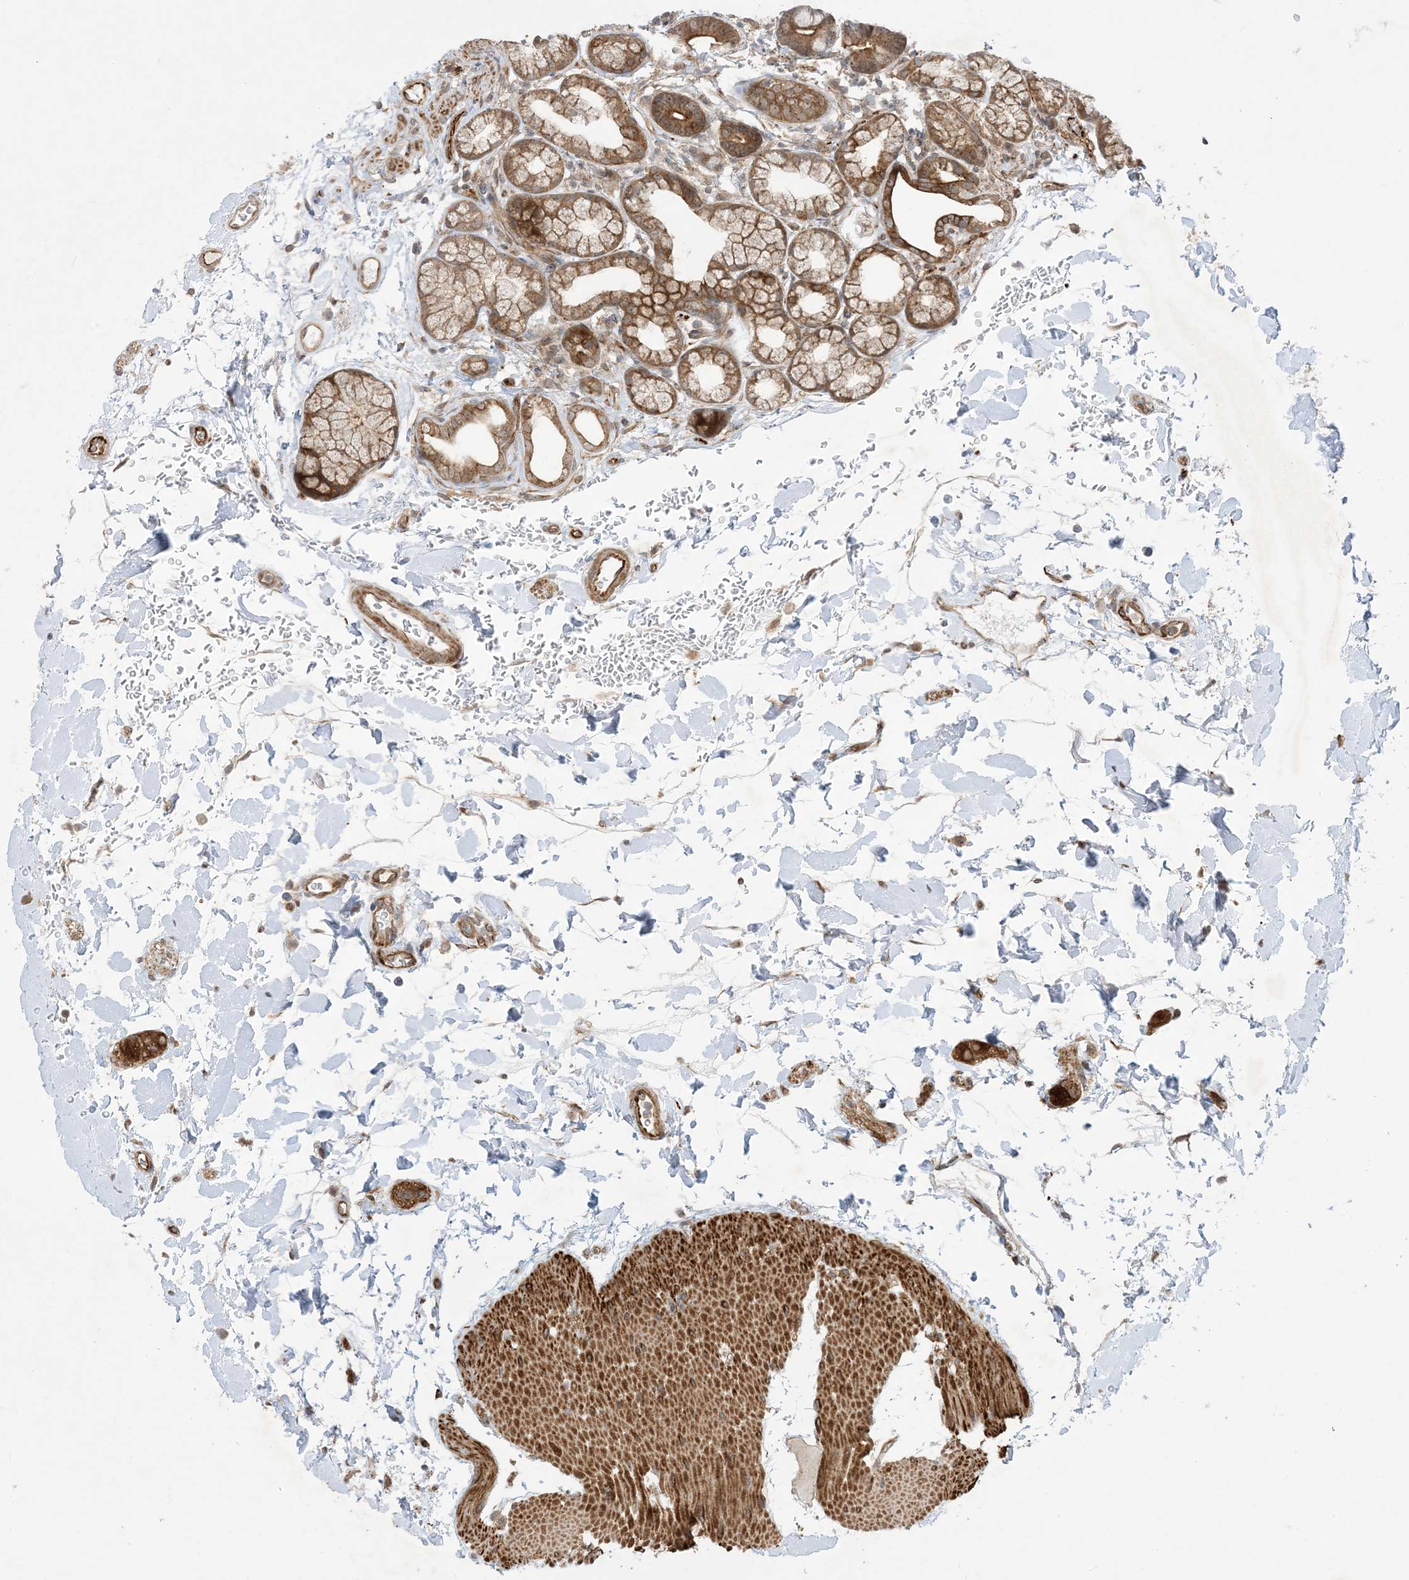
{"staining": {"intensity": "moderate", "quantity": ">75%", "location": "cytoplasmic/membranous,nuclear"}, "tissue": "duodenum", "cell_type": "Glandular cells", "image_type": "normal", "snomed": [{"axis": "morphology", "description": "Normal tissue, NOS"}, {"axis": "topography", "description": "Duodenum"}], "caption": "Immunohistochemical staining of benign human duodenum displays >75% levels of moderate cytoplasmic/membranous,nuclear protein staining in about >75% of glandular cells. (IHC, brightfield microscopy, high magnification).", "gene": "SOGA3", "patient": {"sex": "male", "age": 54}}